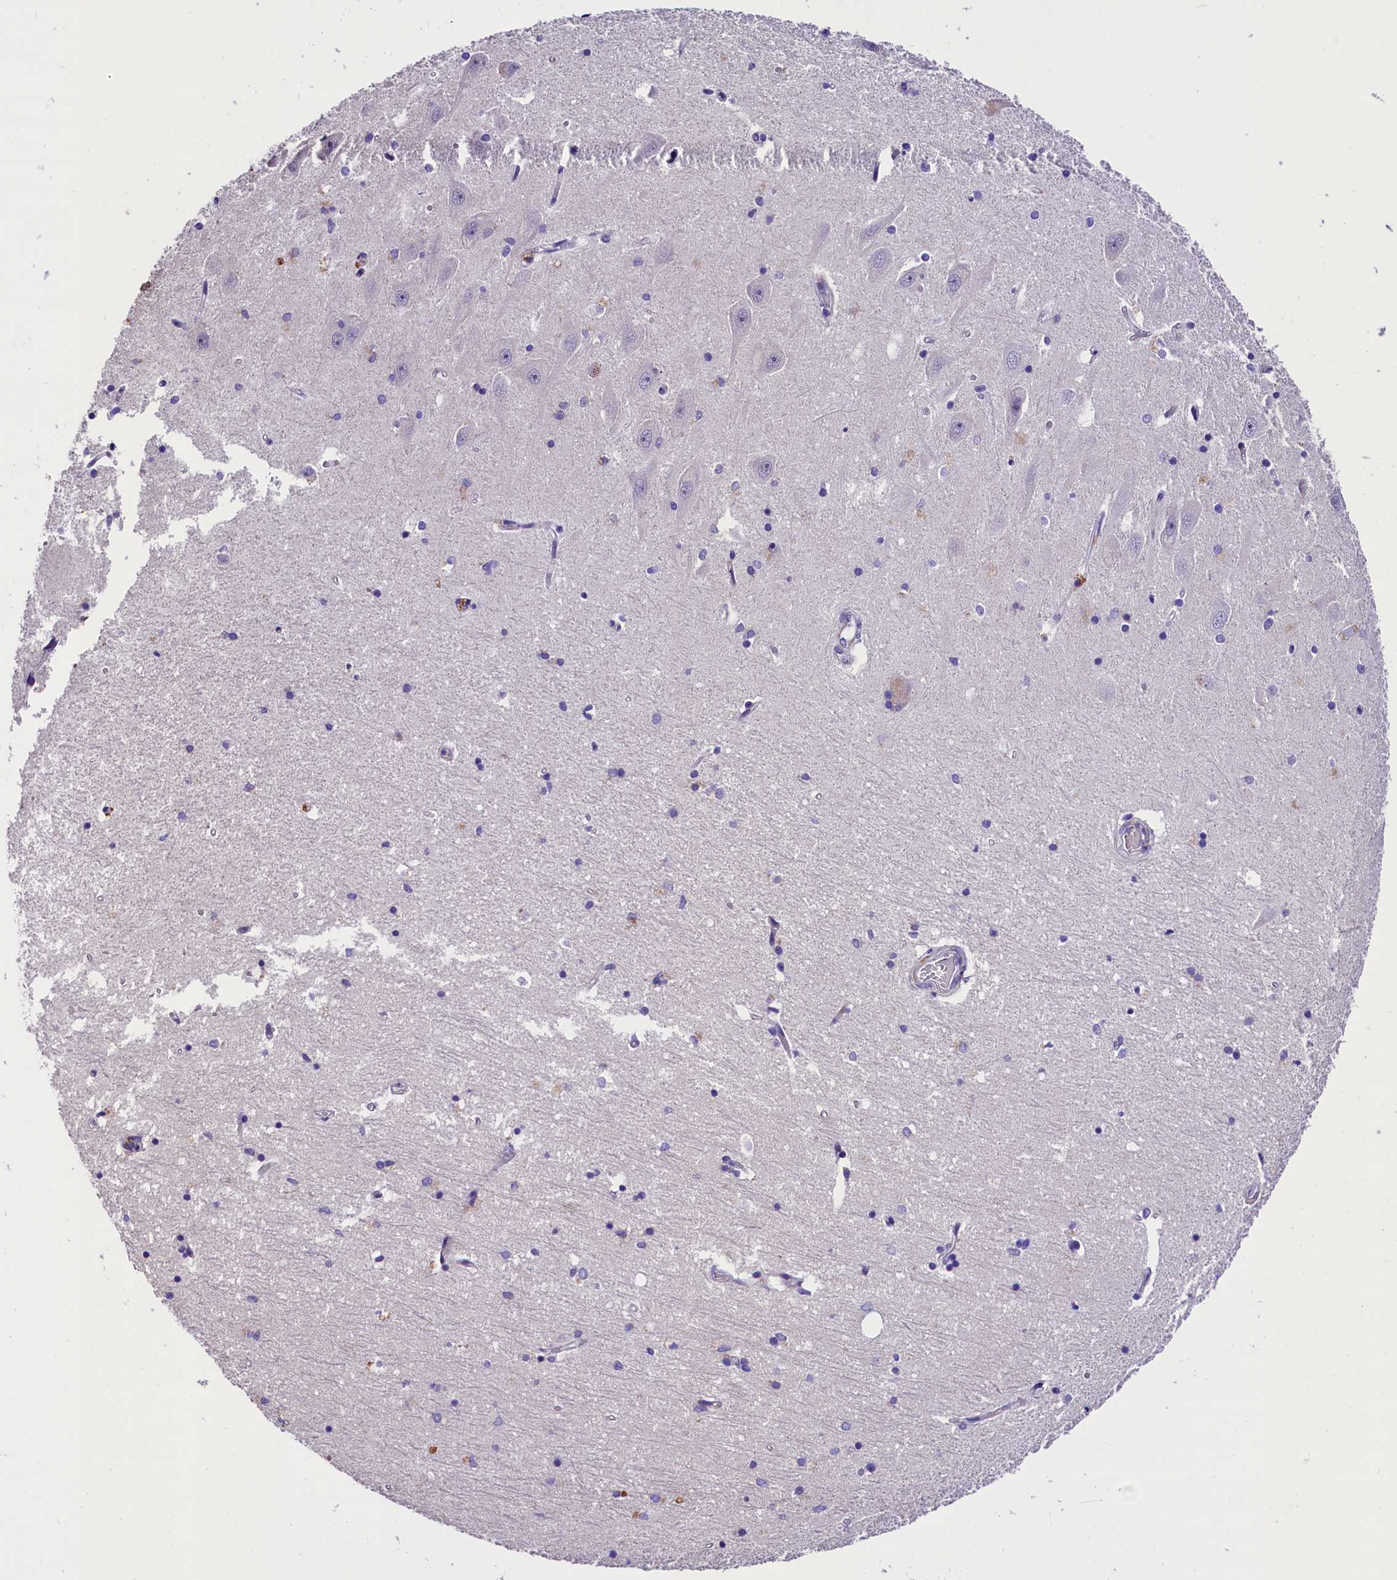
{"staining": {"intensity": "negative", "quantity": "none", "location": "none"}, "tissue": "hippocampus", "cell_type": "Glial cells", "image_type": "normal", "snomed": [{"axis": "morphology", "description": "Normal tissue, NOS"}, {"axis": "topography", "description": "Hippocampus"}], "caption": "Immunohistochemistry (IHC) histopathology image of benign hippocampus: human hippocampus stained with DAB shows no significant protein expression in glial cells.", "gene": "MEX3B", "patient": {"sex": "male", "age": 45}}